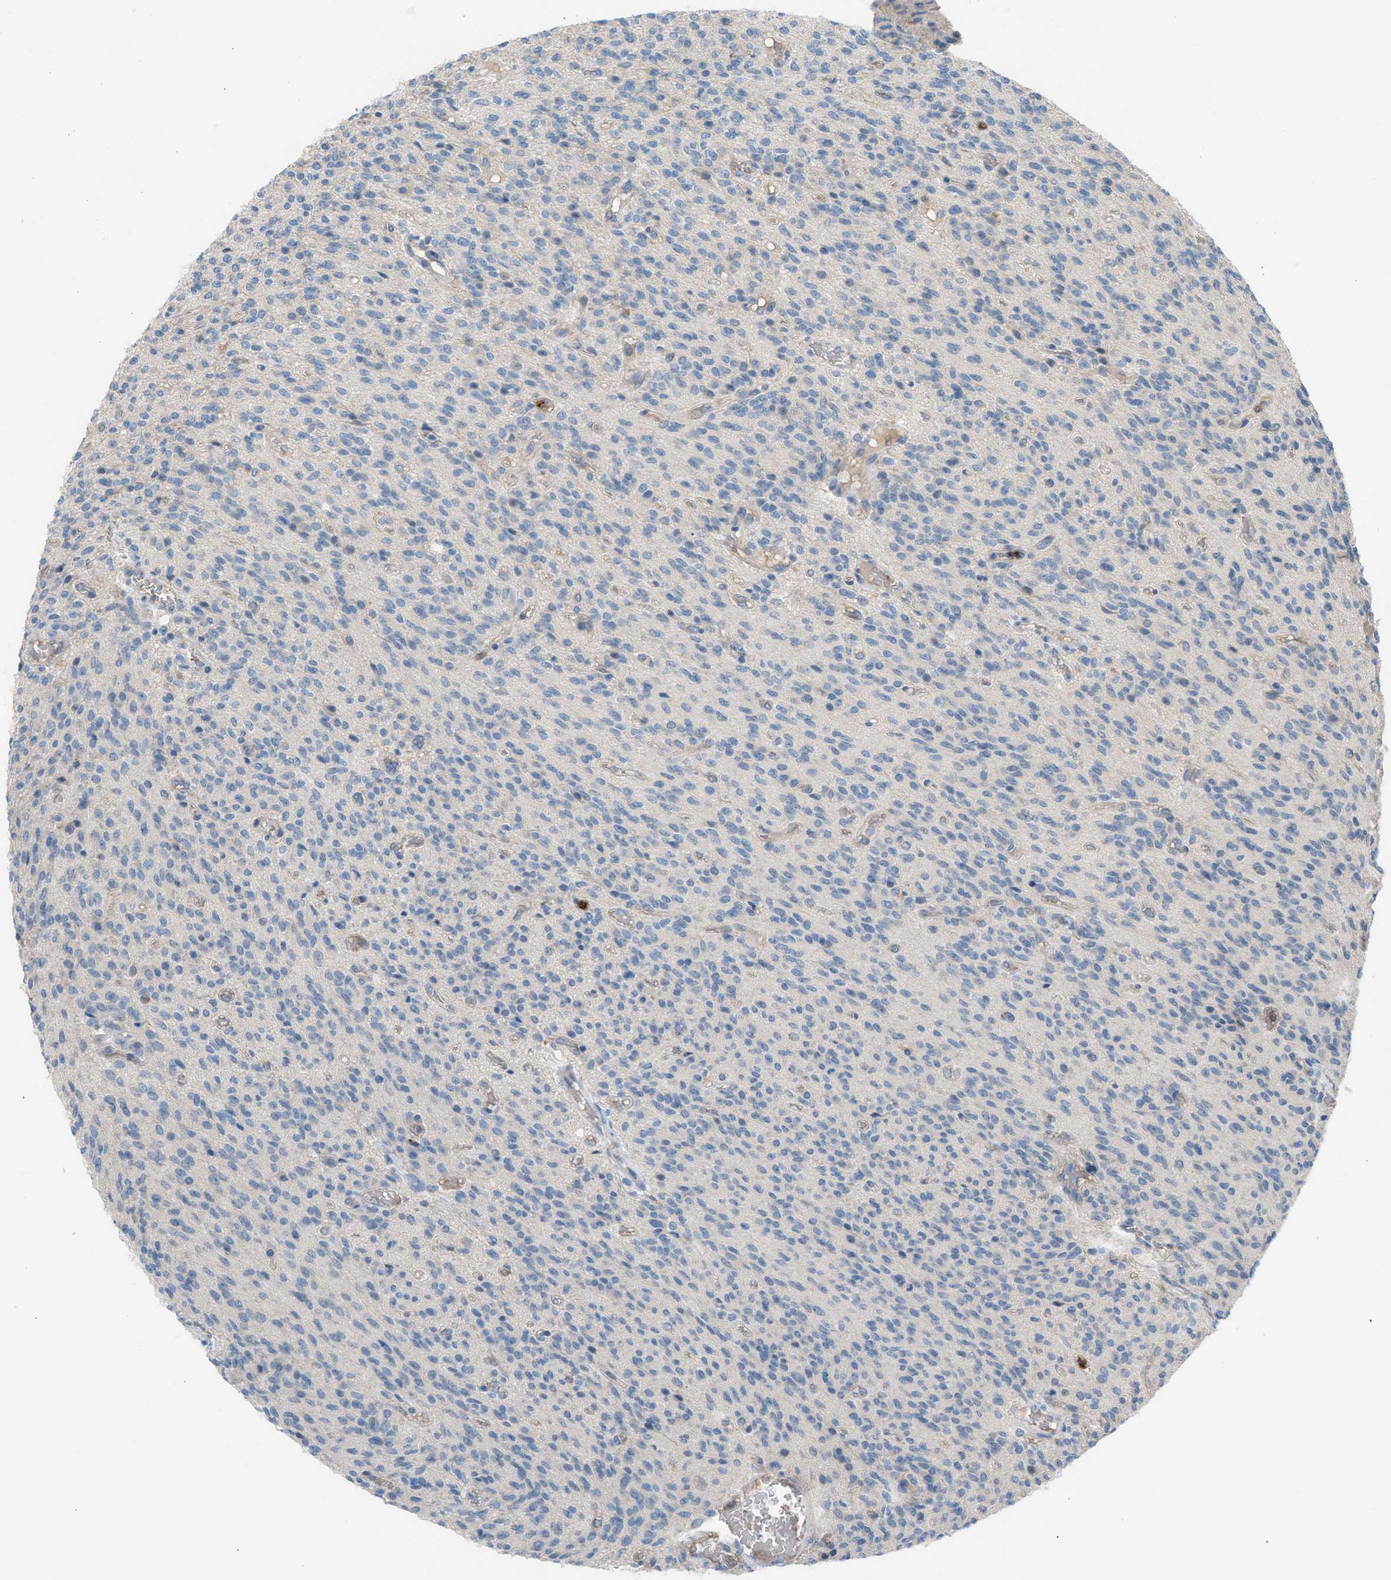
{"staining": {"intensity": "negative", "quantity": "none", "location": "none"}, "tissue": "glioma", "cell_type": "Tumor cells", "image_type": "cancer", "snomed": [{"axis": "morphology", "description": "Glioma, malignant, High grade"}, {"axis": "topography", "description": "Brain"}], "caption": "This is a image of immunohistochemistry staining of glioma, which shows no expression in tumor cells.", "gene": "CFAP77", "patient": {"sex": "male", "age": 34}}